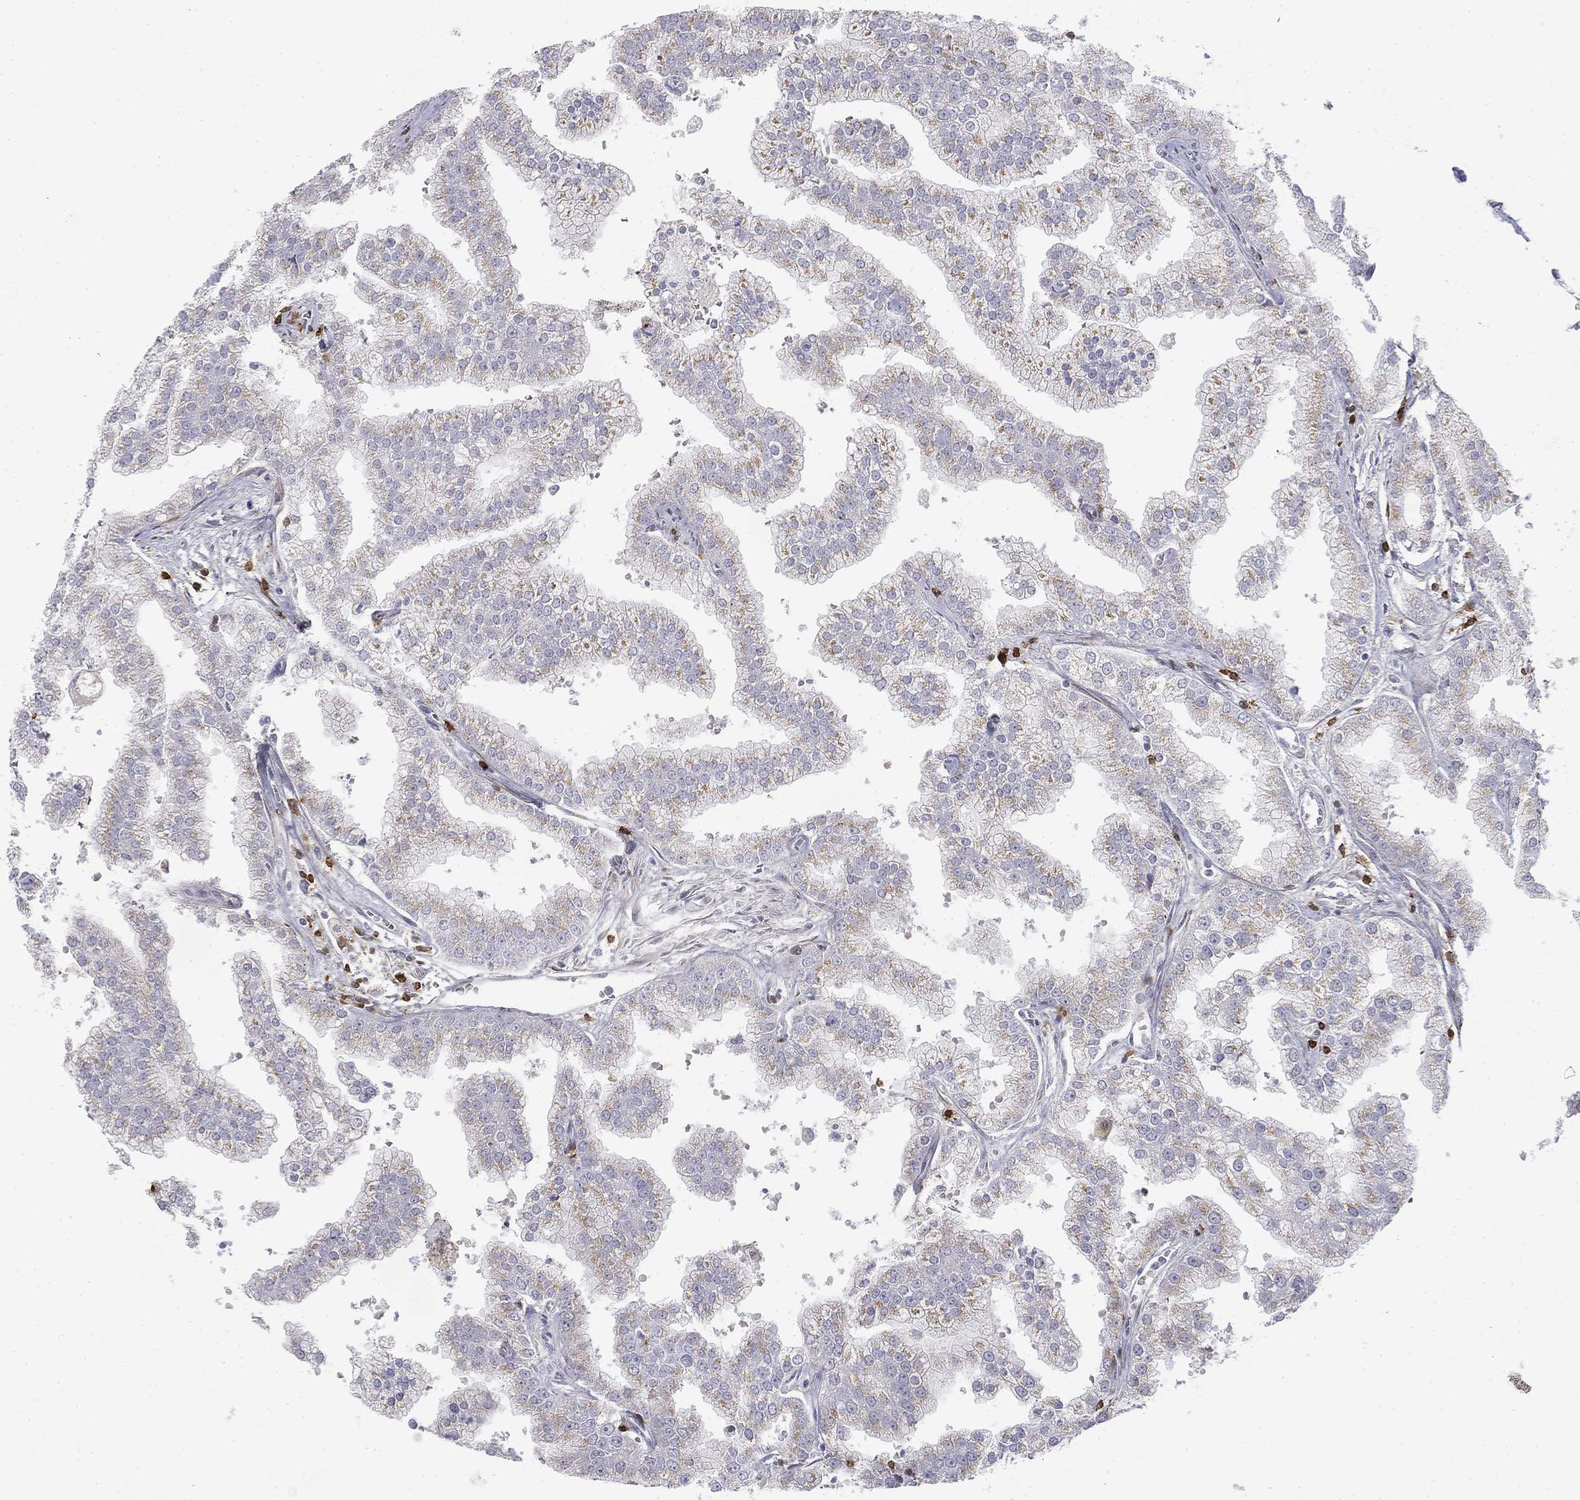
{"staining": {"intensity": "weak", "quantity": "25%-75%", "location": "cytoplasmic/membranous"}, "tissue": "prostate cancer", "cell_type": "Tumor cells", "image_type": "cancer", "snomed": [{"axis": "morphology", "description": "Adenocarcinoma, NOS"}, {"axis": "topography", "description": "Prostate"}], "caption": "Tumor cells exhibit weak cytoplasmic/membranous positivity in about 25%-75% of cells in prostate cancer (adenocarcinoma).", "gene": "TRAT1", "patient": {"sex": "male", "age": 70}}